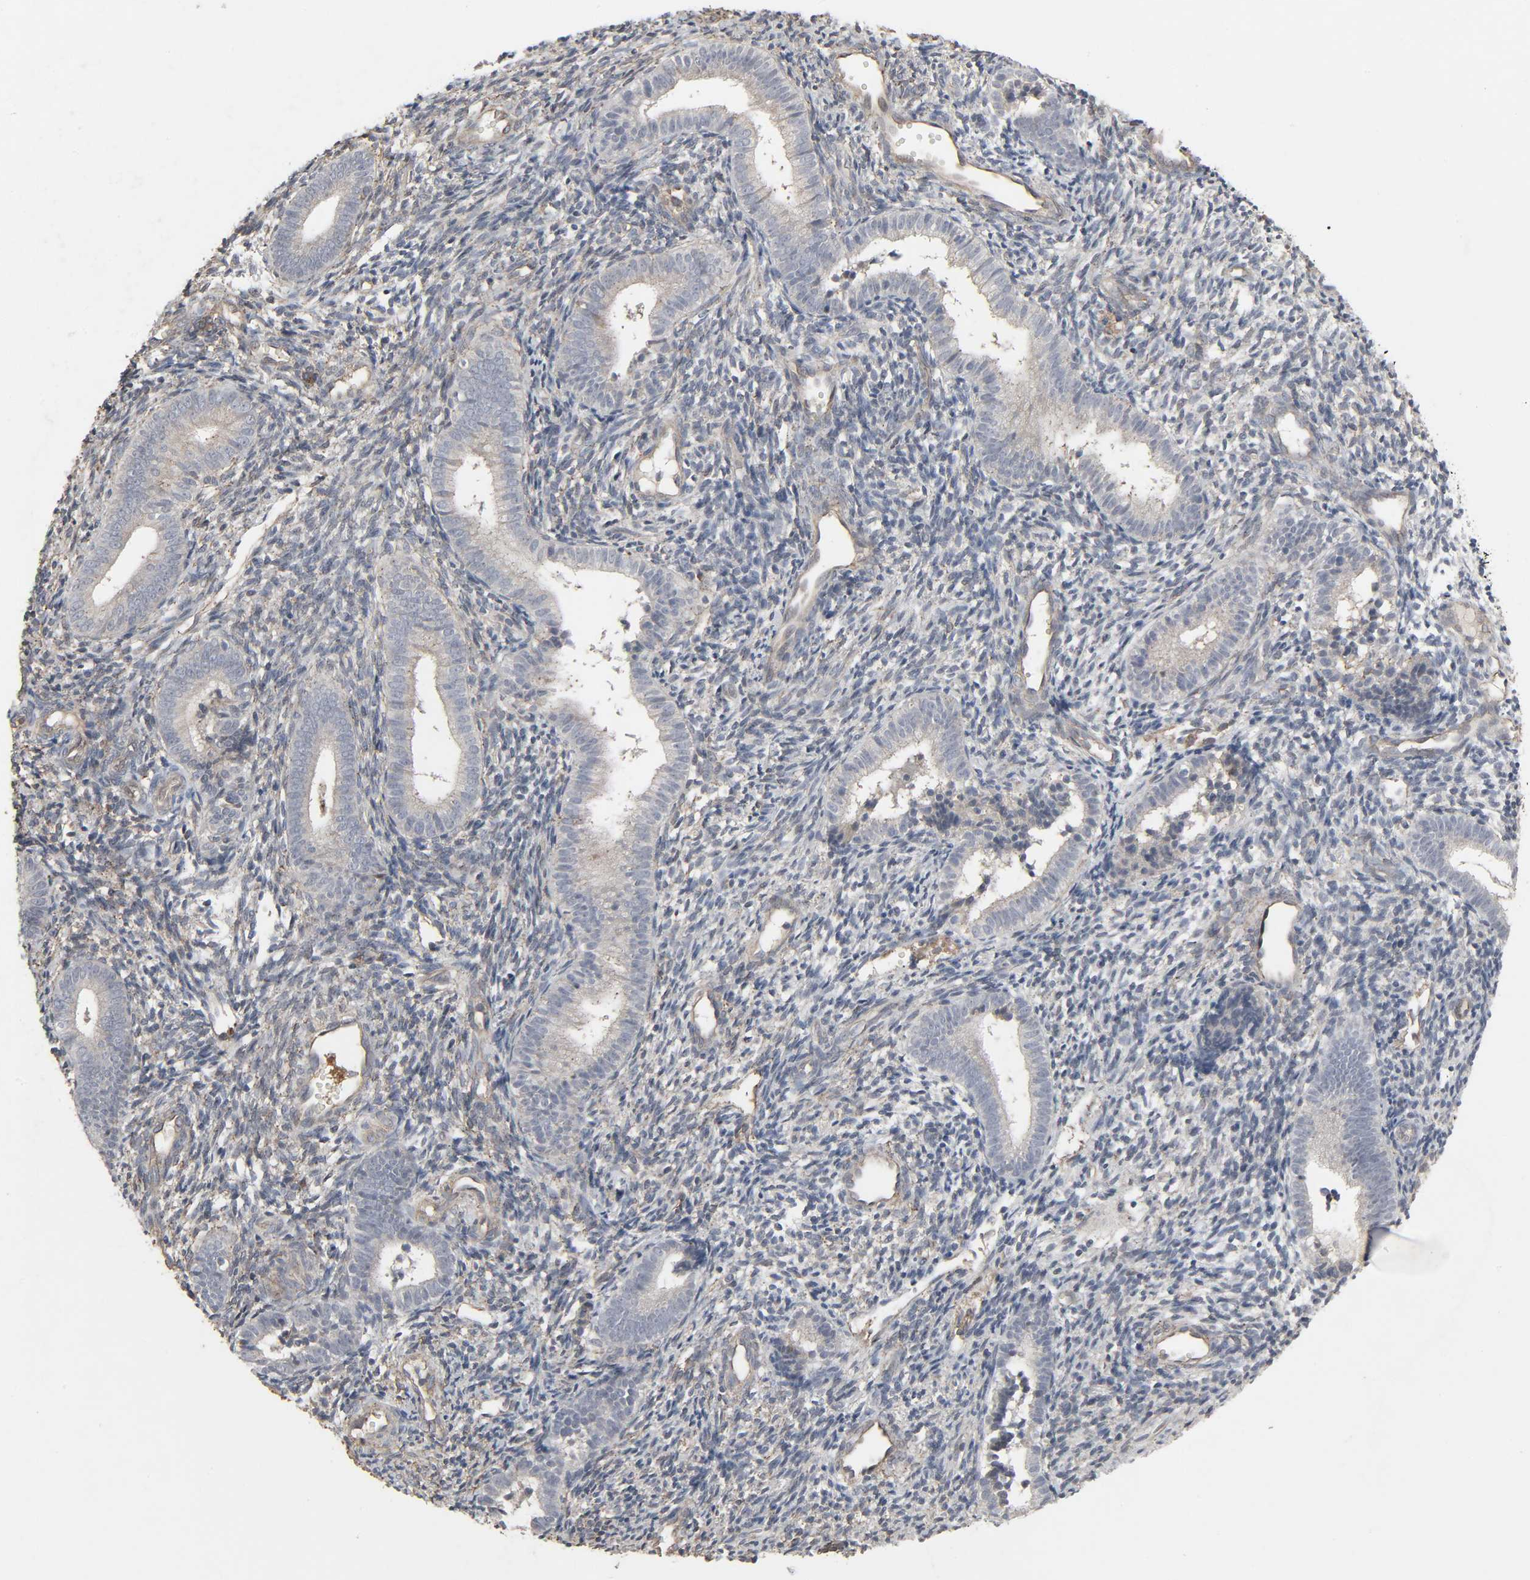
{"staining": {"intensity": "weak", "quantity": "25%-75%", "location": "cytoplasmic/membranous"}, "tissue": "endometrium", "cell_type": "Cells in endometrial stroma", "image_type": "normal", "snomed": [{"axis": "morphology", "description": "Normal tissue, NOS"}, {"axis": "topography", "description": "Uterus"}, {"axis": "topography", "description": "Endometrium"}], "caption": "This is a photomicrograph of immunohistochemistry staining of normal endometrium, which shows weak staining in the cytoplasmic/membranous of cells in endometrial stroma.", "gene": "ADCY4", "patient": {"sex": "female", "age": 33}}